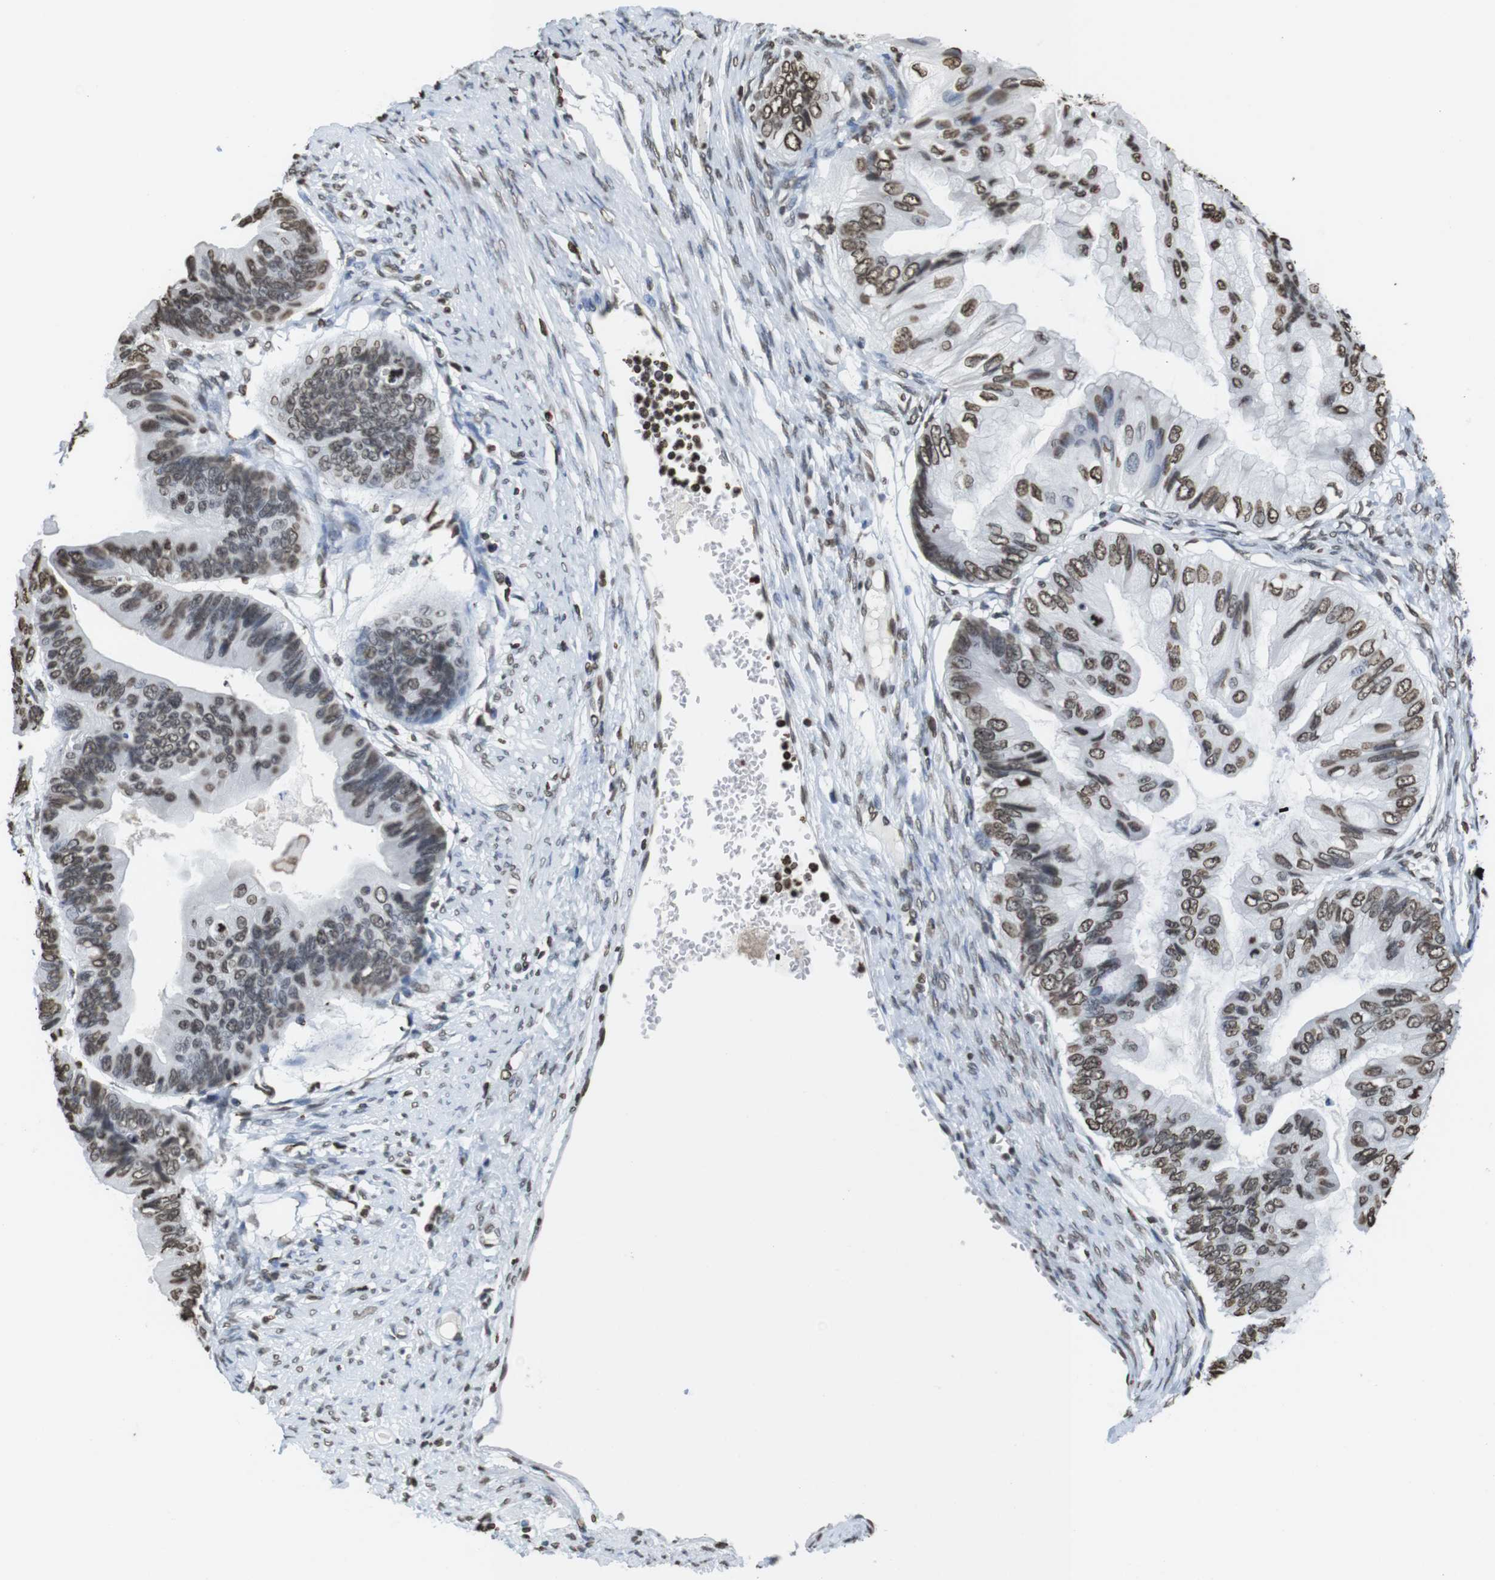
{"staining": {"intensity": "moderate", "quantity": ">75%", "location": "nuclear"}, "tissue": "ovarian cancer", "cell_type": "Tumor cells", "image_type": "cancer", "snomed": [{"axis": "morphology", "description": "Cystadenocarcinoma, mucinous, NOS"}, {"axis": "topography", "description": "Ovary"}], "caption": "Immunohistochemistry staining of ovarian cancer, which displays medium levels of moderate nuclear staining in approximately >75% of tumor cells indicating moderate nuclear protein expression. The staining was performed using DAB (brown) for protein detection and nuclei were counterstained in hematoxylin (blue).", "gene": "BSX", "patient": {"sex": "female", "age": 61}}